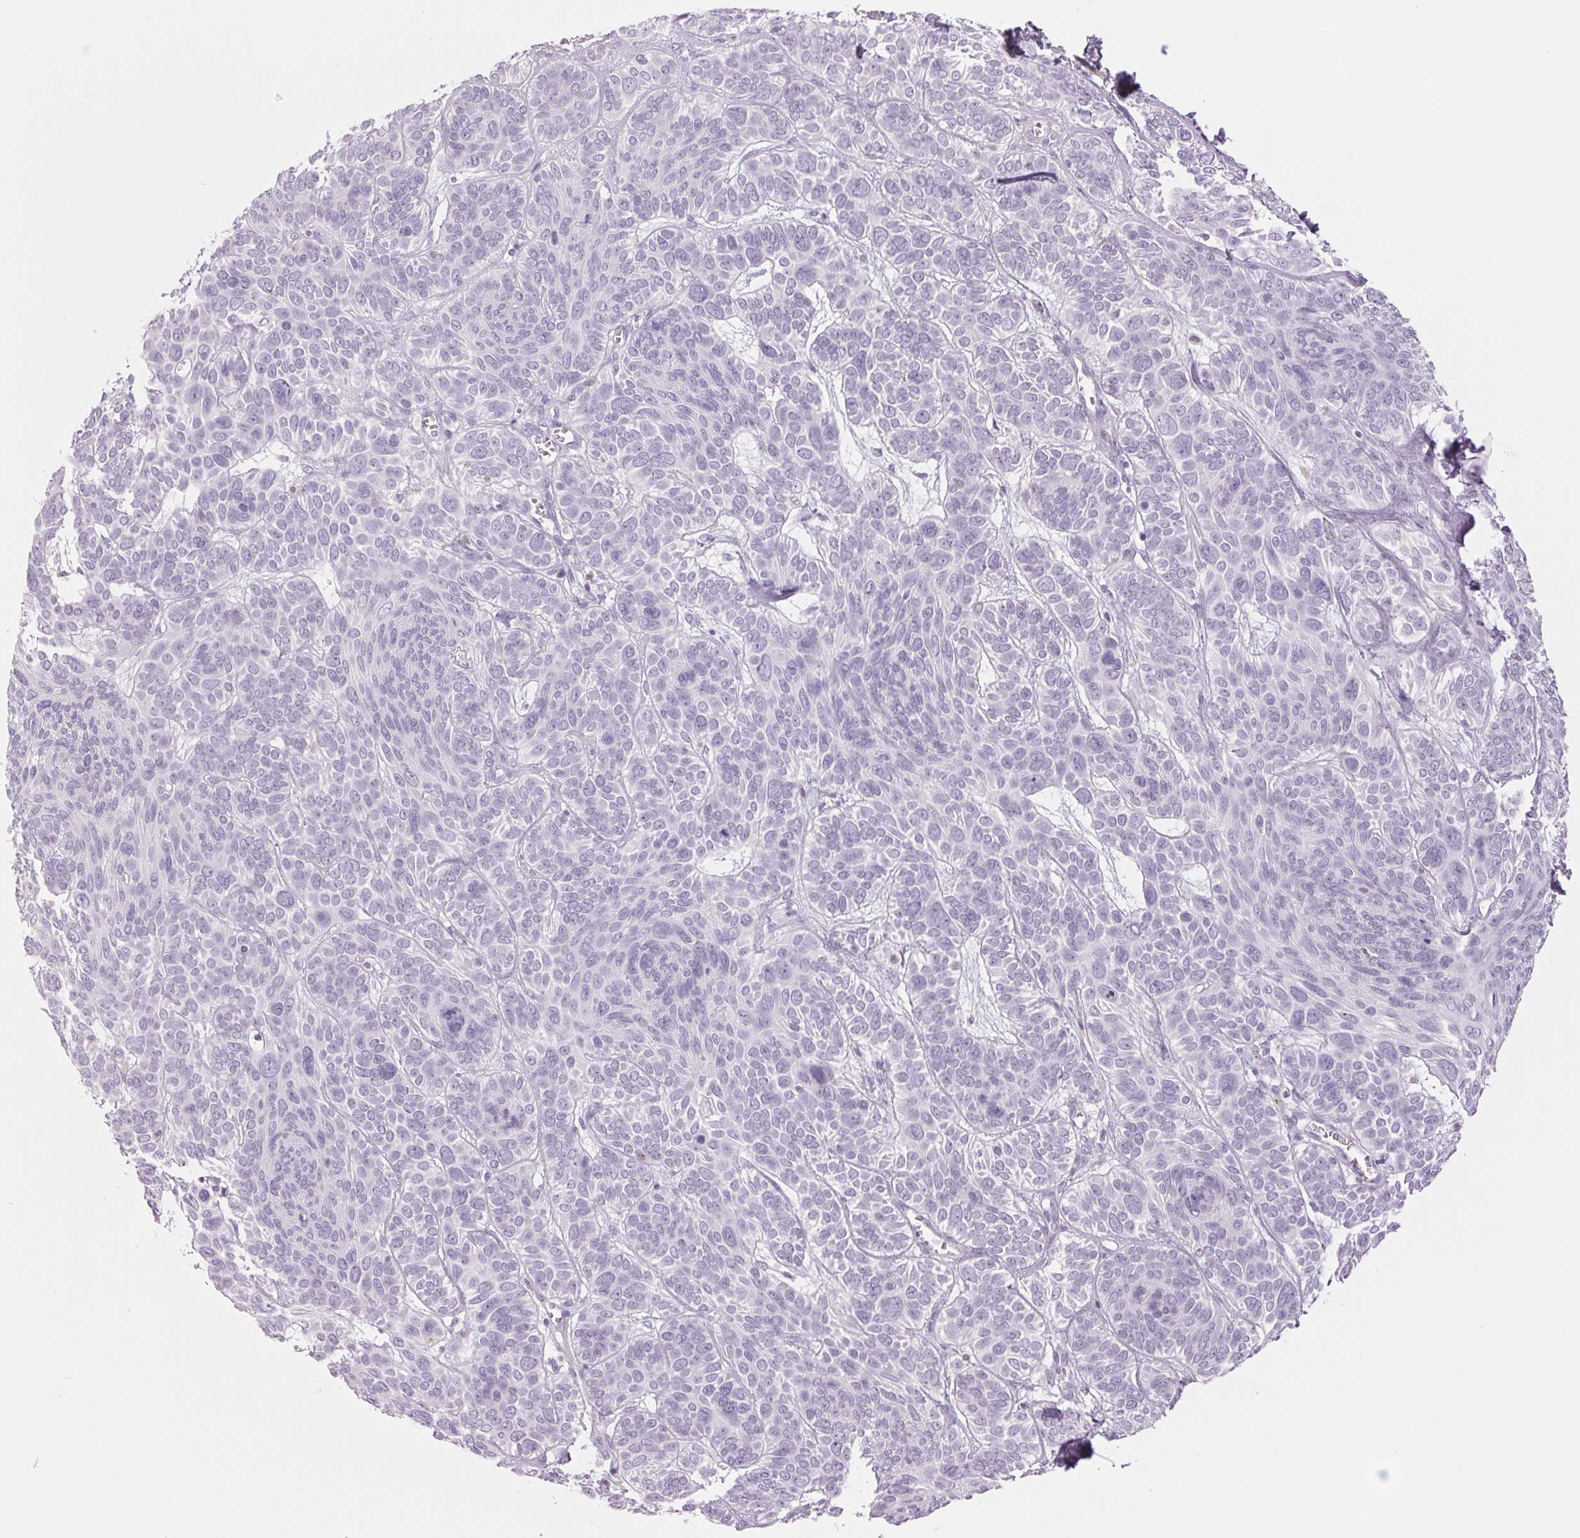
{"staining": {"intensity": "negative", "quantity": "none", "location": "none"}, "tissue": "skin cancer", "cell_type": "Tumor cells", "image_type": "cancer", "snomed": [{"axis": "morphology", "description": "Basal cell carcinoma"}, {"axis": "topography", "description": "Skin"}, {"axis": "topography", "description": "Skin of face"}], "caption": "IHC micrograph of neoplastic tissue: human skin cancer (basal cell carcinoma) stained with DAB (3,3'-diaminobenzidine) demonstrates no significant protein expression in tumor cells. (DAB immunohistochemistry (IHC) visualized using brightfield microscopy, high magnification).", "gene": "GALNT7", "patient": {"sex": "male", "age": 73}}